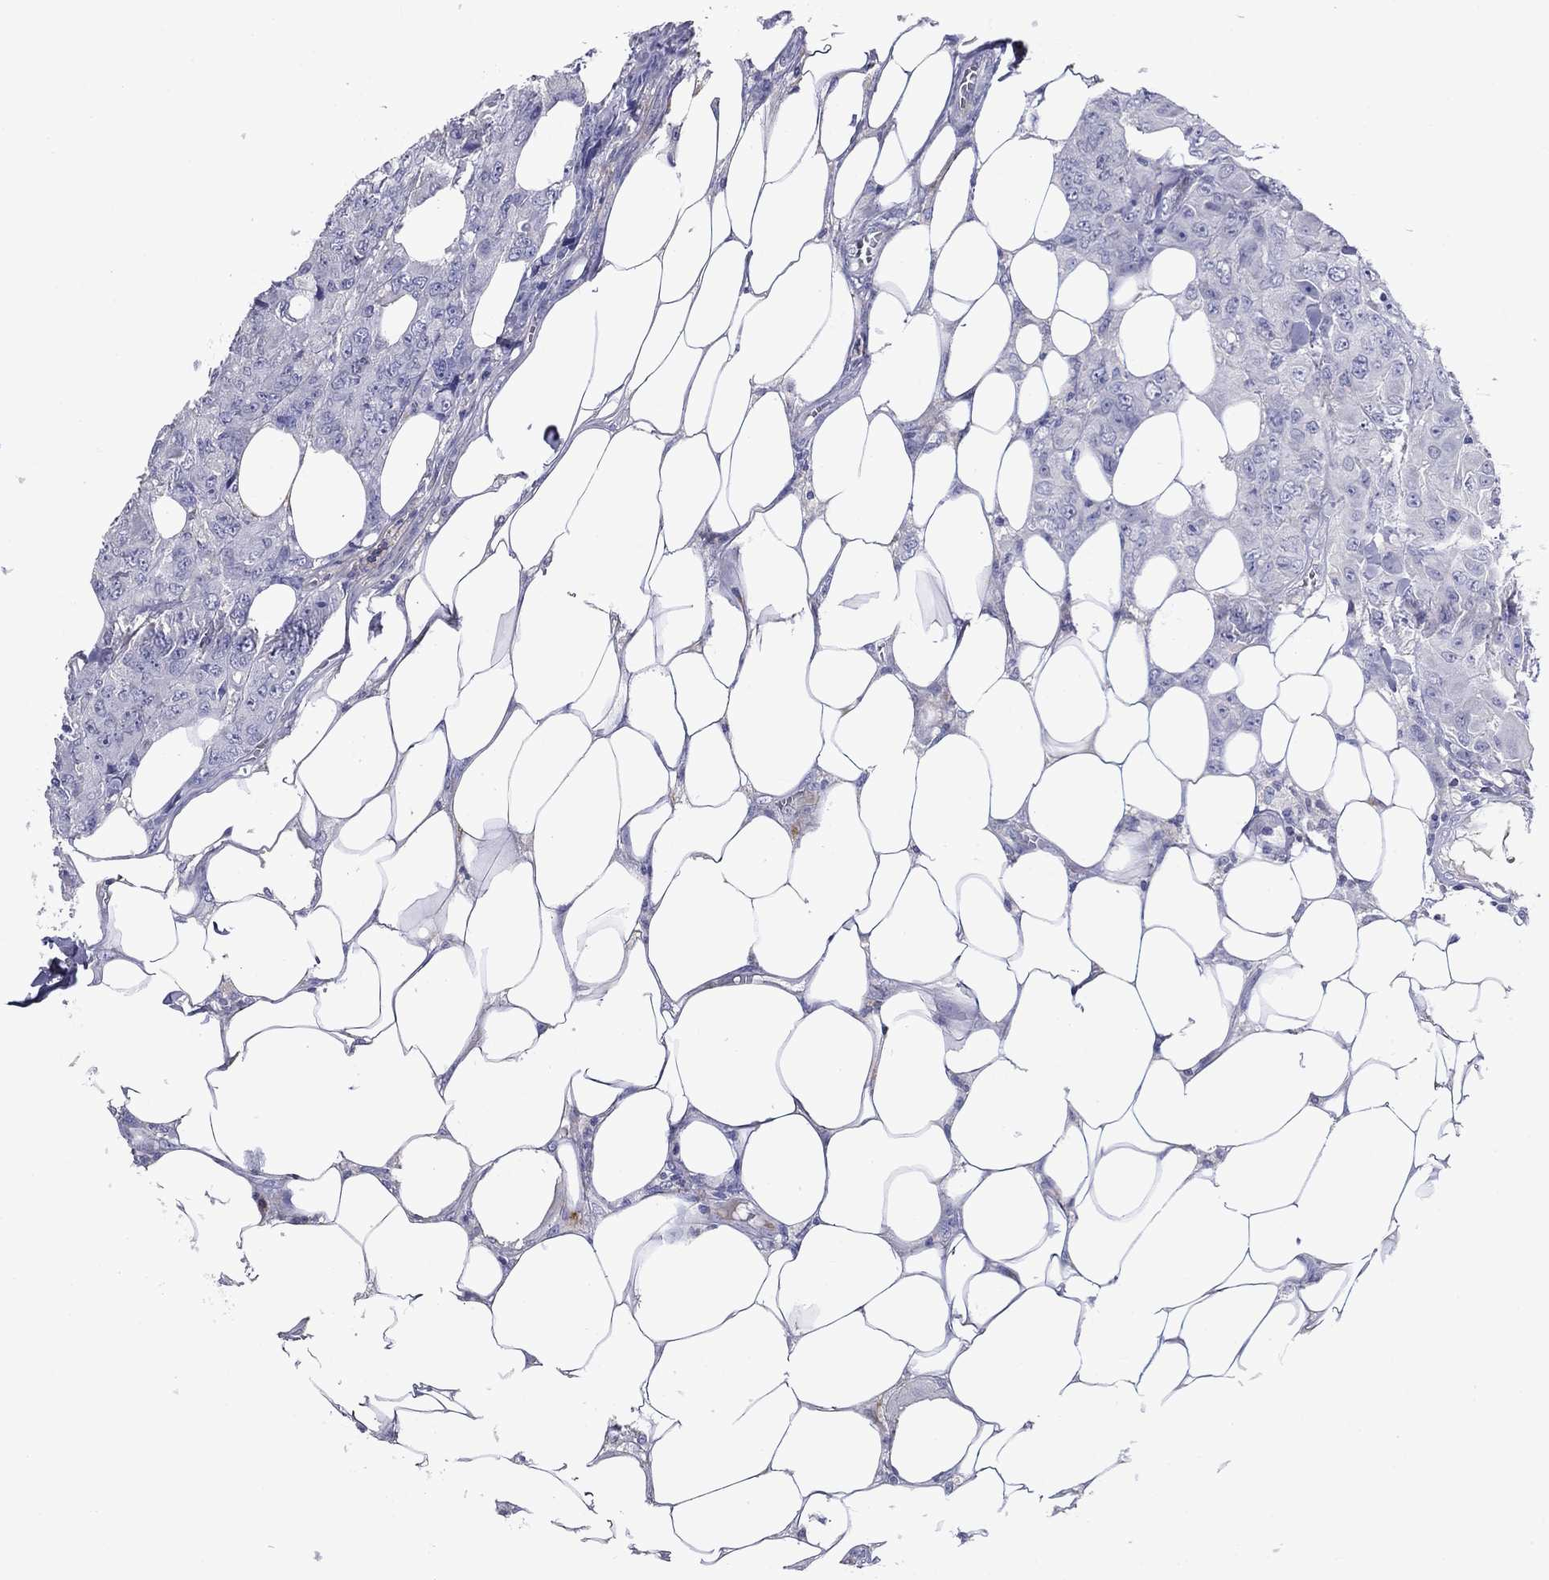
{"staining": {"intensity": "negative", "quantity": "none", "location": "none"}, "tissue": "breast cancer", "cell_type": "Tumor cells", "image_type": "cancer", "snomed": [{"axis": "morphology", "description": "Duct carcinoma"}, {"axis": "topography", "description": "Breast"}], "caption": "This is an immunohistochemistry (IHC) micrograph of breast cancer (intraductal carcinoma). There is no staining in tumor cells.", "gene": "CNDP1", "patient": {"sex": "female", "age": 43}}